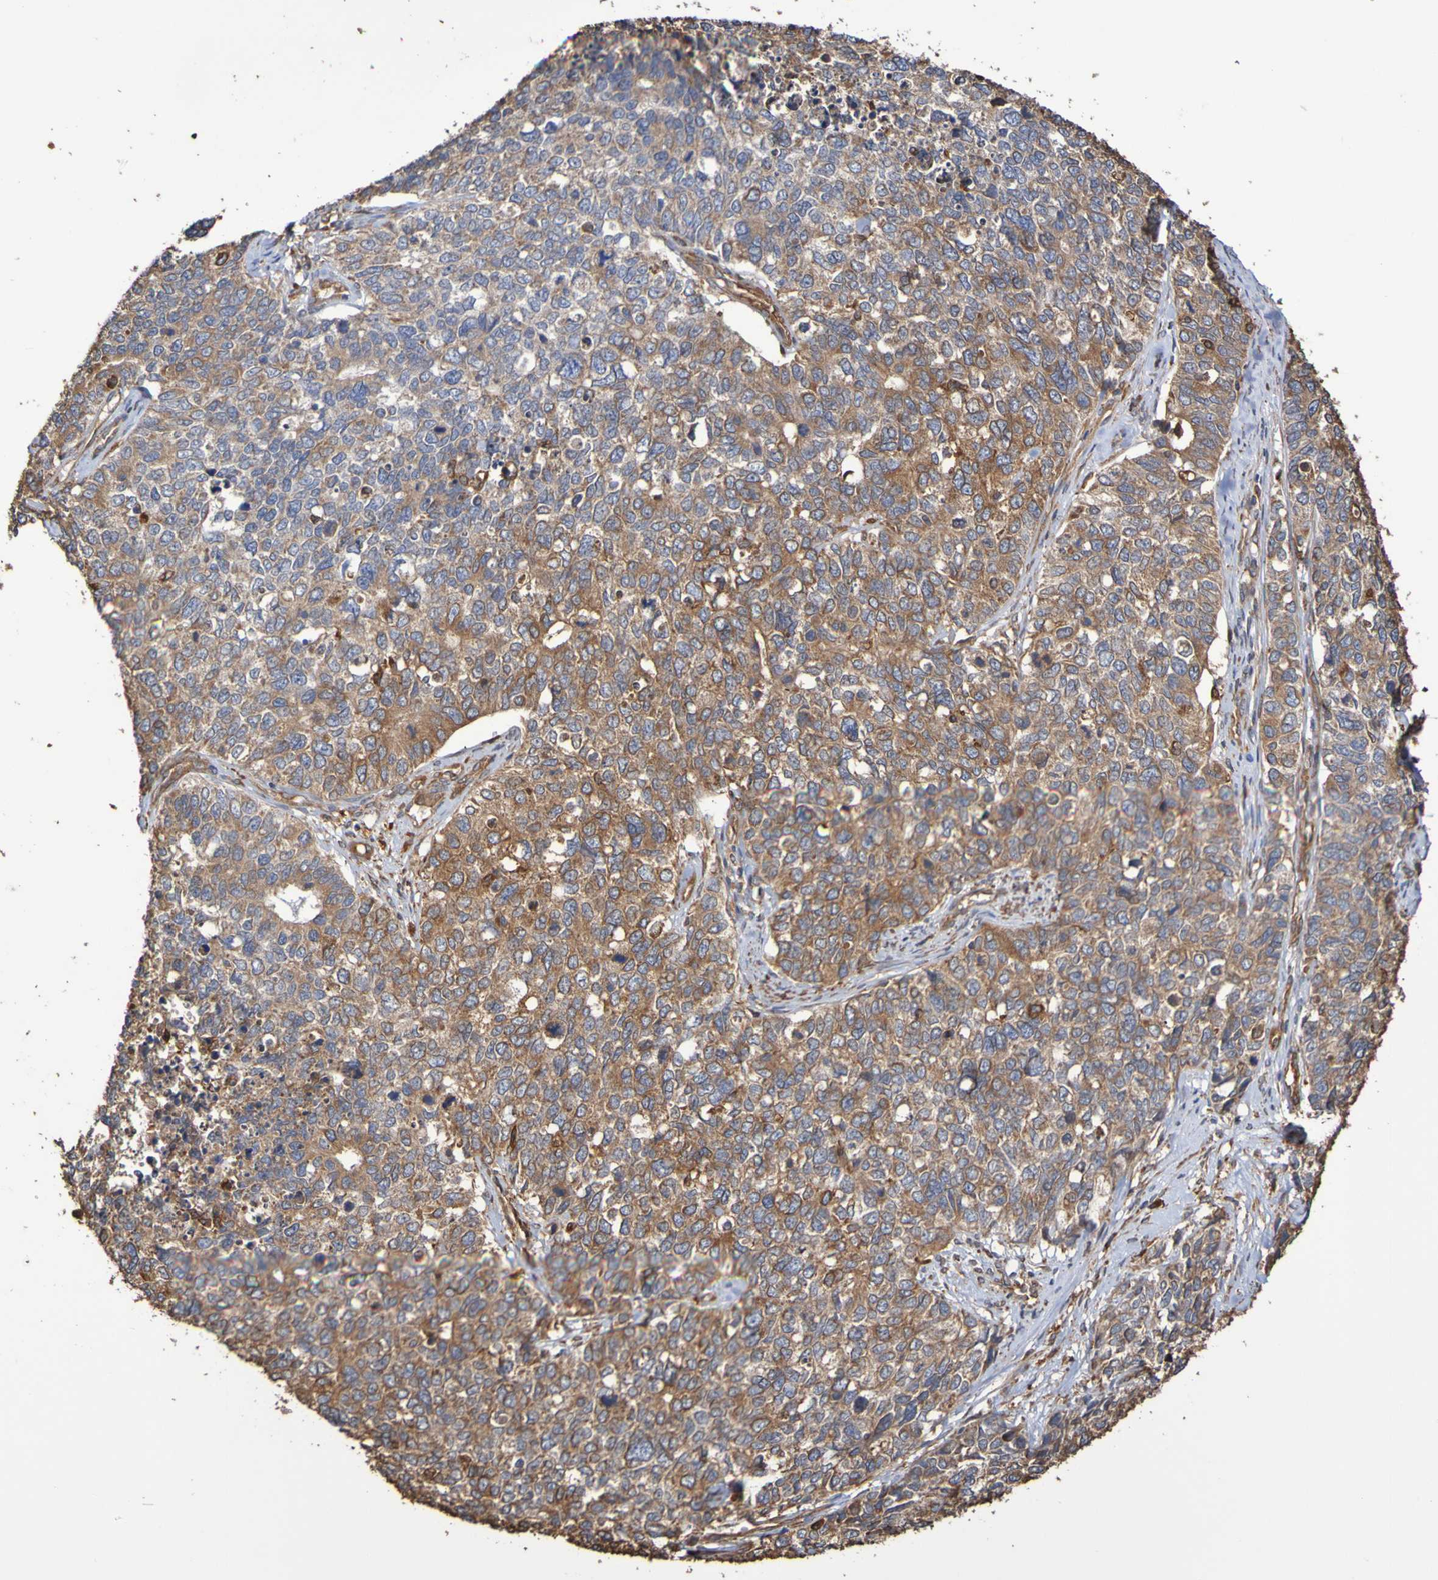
{"staining": {"intensity": "weak", "quantity": ">75%", "location": "cytoplasmic/membranous"}, "tissue": "cervical cancer", "cell_type": "Tumor cells", "image_type": "cancer", "snomed": [{"axis": "morphology", "description": "Squamous cell carcinoma, NOS"}, {"axis": "topography", "description": "Cervix"}], "caption": "Protein staining by immunohistochemistry (IHC) exhibits weak cytoplasmic/membranous staining in approximately >75% of tumor cells in squamous cell carcinoma (cervical).", "gene": "RAB11A", "patient": {"sex": "female", "age": 63}}